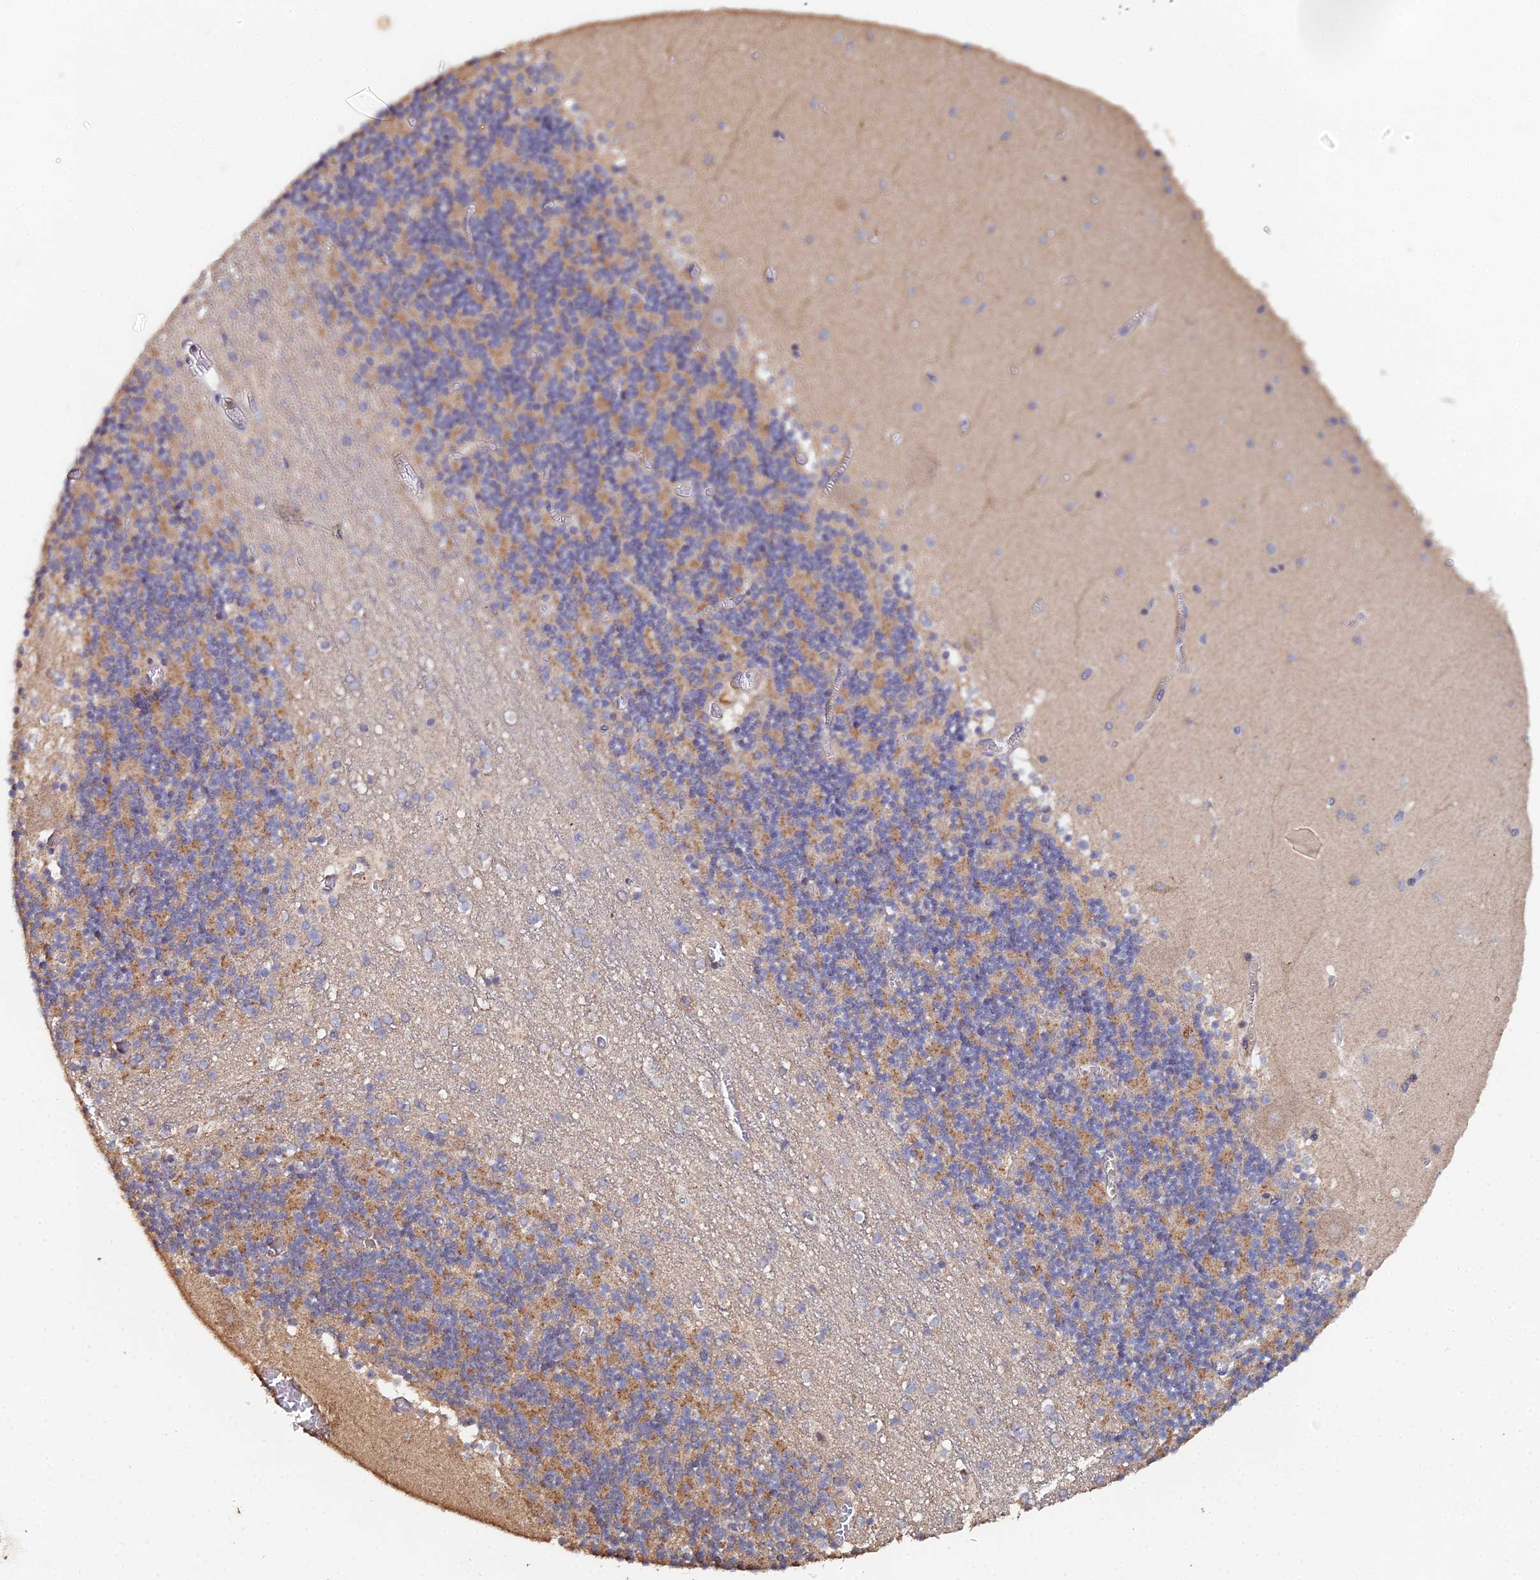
{"staining": {"intensity": "moderate", "quantity": ">75%", "location": "cytoplasmic/membranous"}, "tissue": "cerebellum", "cell_type": "Cells in granular layer", "image_type": "normal", "snomed": [{"axis": "morphology", "description": "Normal tissue, NOS"}, {"axis": "topography", "description": "Cerebellum"}], "caption": "Immunohistochemistry (IHC) image of benign human cerebellum stained for a protein (brown), which demonstrates medium levels of moderate cytoplasmic/membranous positivity in about >75% of cells in granular layer.", "gene": "SPANXN4", "patient": {"sex": "female", "age": 28}}